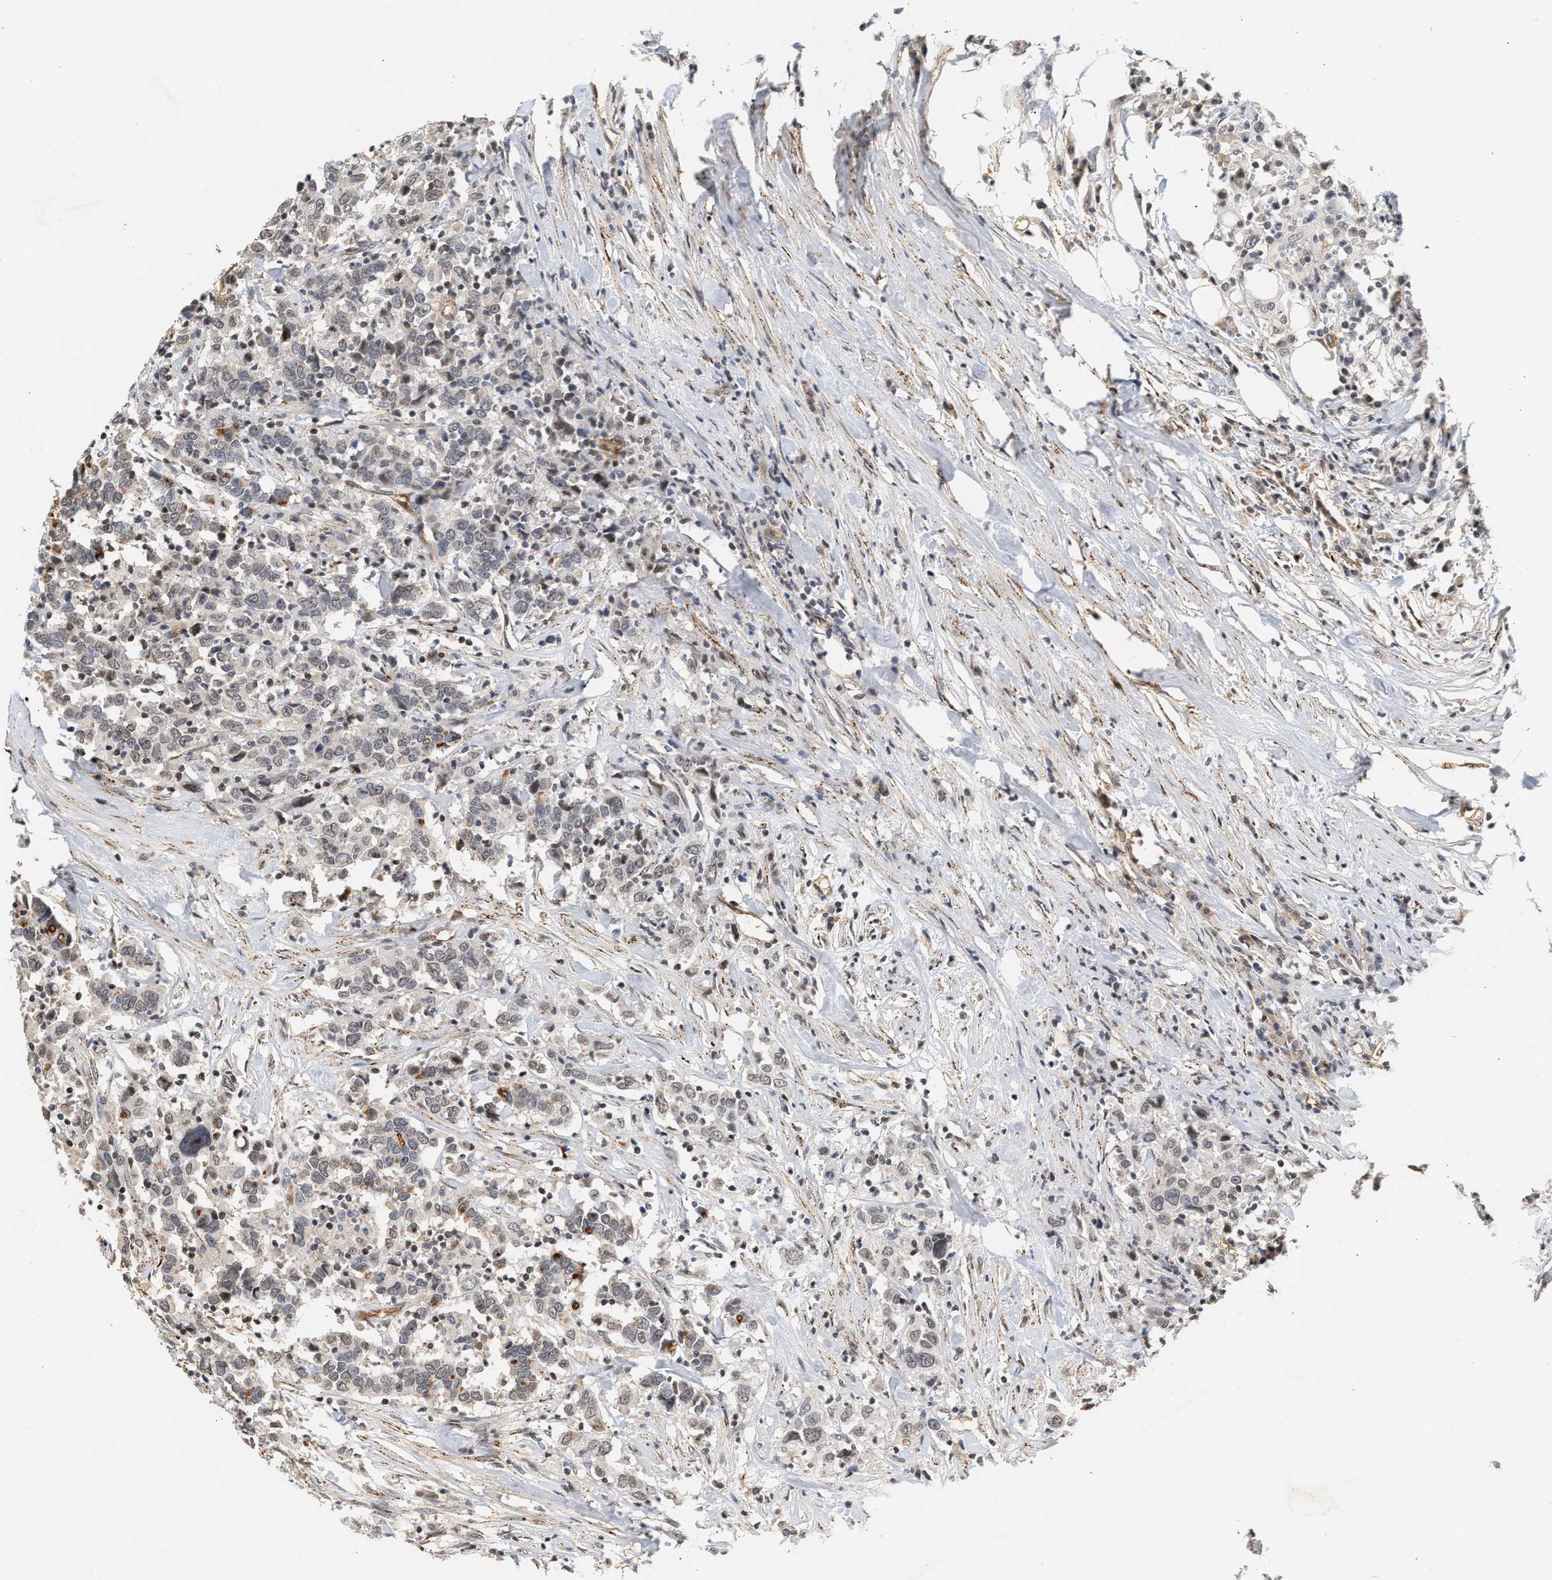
{"staining": {"intensity": "negative", "quantity": "none", "location": "none"}, "tissue": "urothelial cancer", "cell_type": "Tumor cells", "image_type": "cancer", "snomed": [{"axis": "morphology", "description": "Urothelial carcinoma, High grade"}, {"axis": "topography", "description": "Urinary bladder"}], "caption": "An immunohistochemistry micrograph of urothelial cancer is shown. There is no staining in tumor cells of urothelial cancer.", "gene": "PLXND1", "patient": {"sex": "male", "age": 61}}